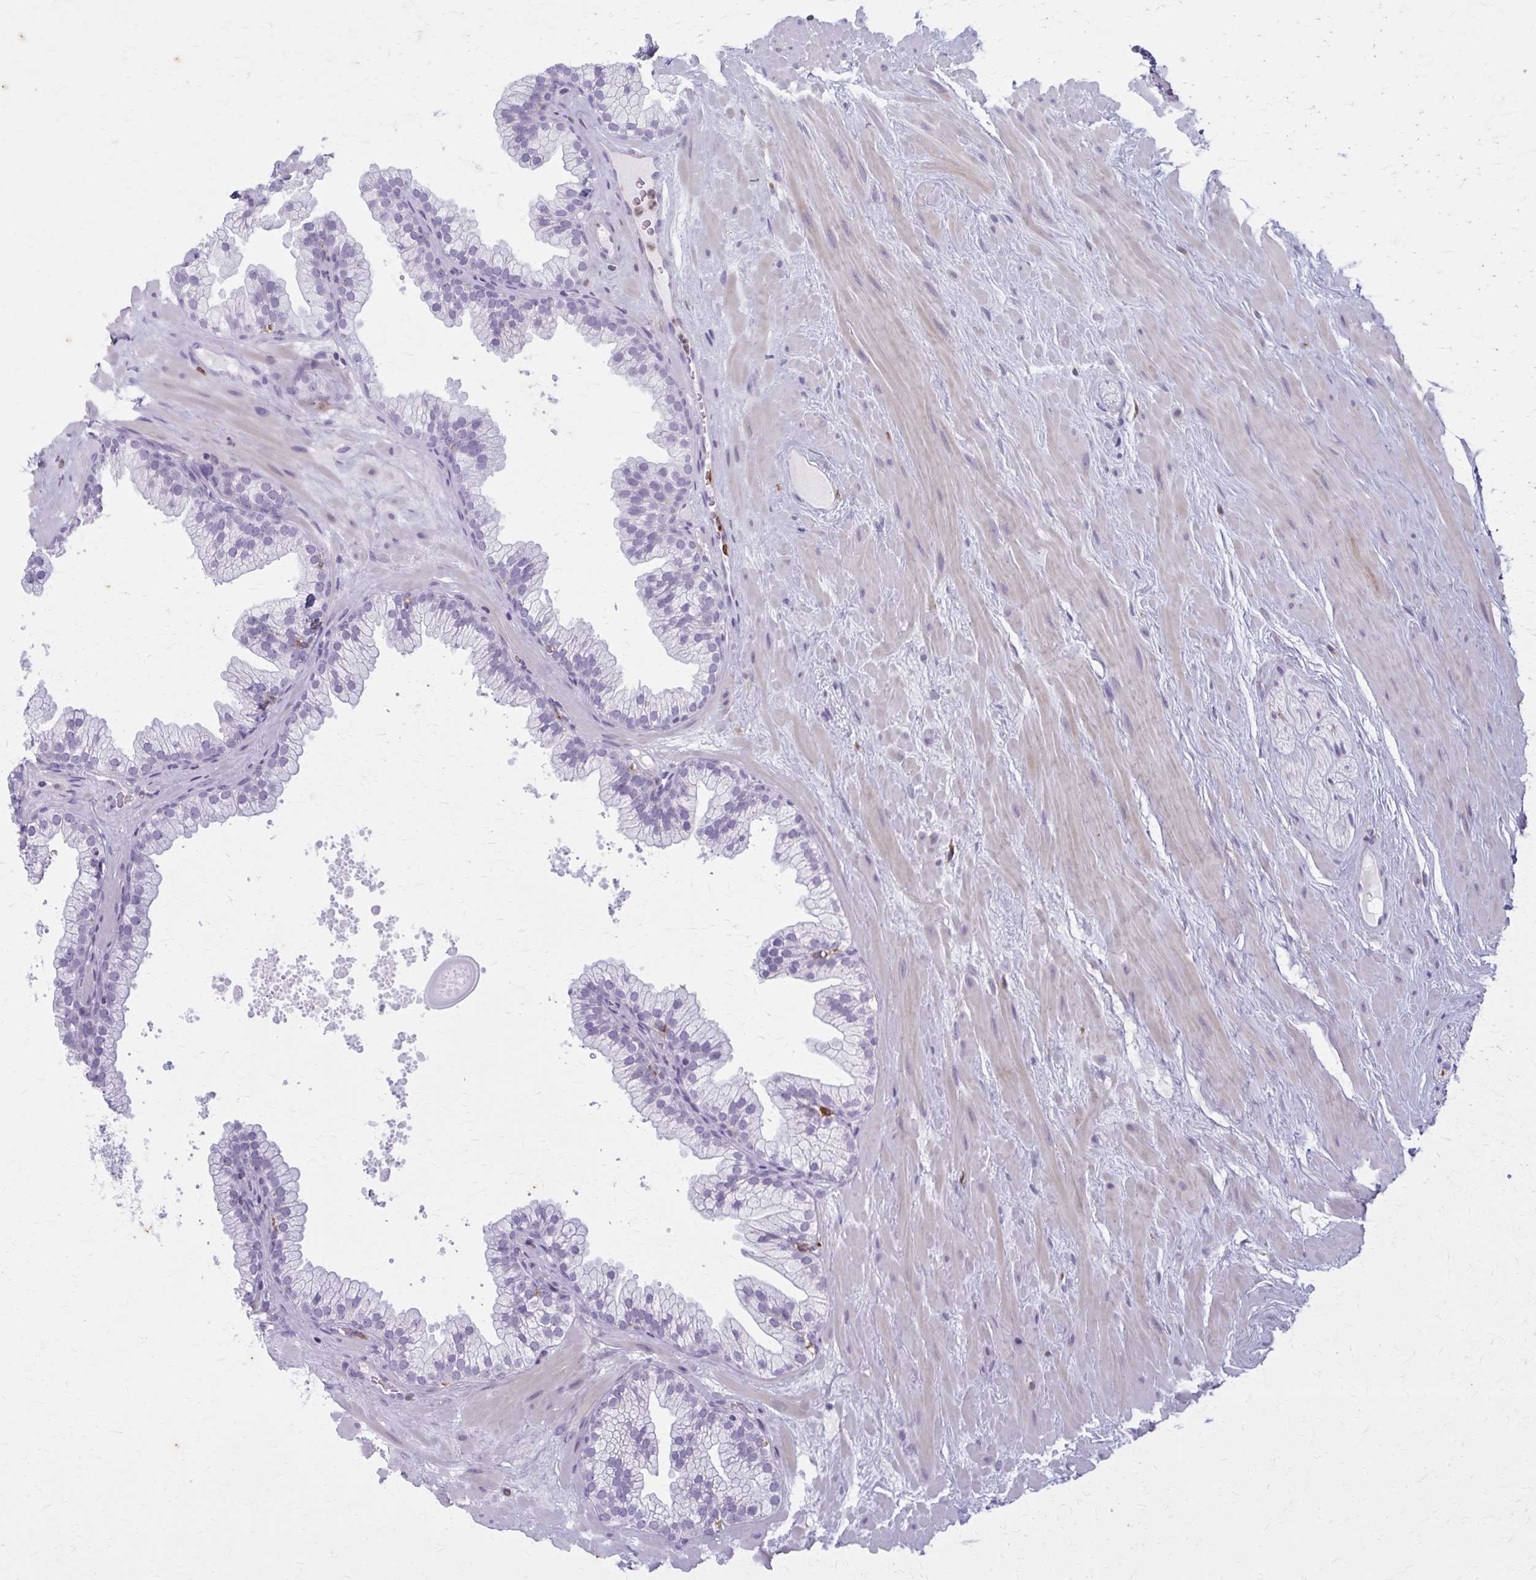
{"staining": {"intensity": "negative", "quantity": "none", "location": "none"}, "tissue": "prostate", "cell_type": "Glandular cells", "image_type": "normal", "snomed": [{"axis": "morphology", "description": "Normal tissue, NOS"}, {"axis": "topography", "description": "Prostate"}, {"axis": "topography", "description": "Peripheral nerve tissue"}], "caption": "IHC of benign prostate demonstrates no positivity in glandular cells.", "gene": "CARD9", "patient": {"sex": "male", "age": 61}}